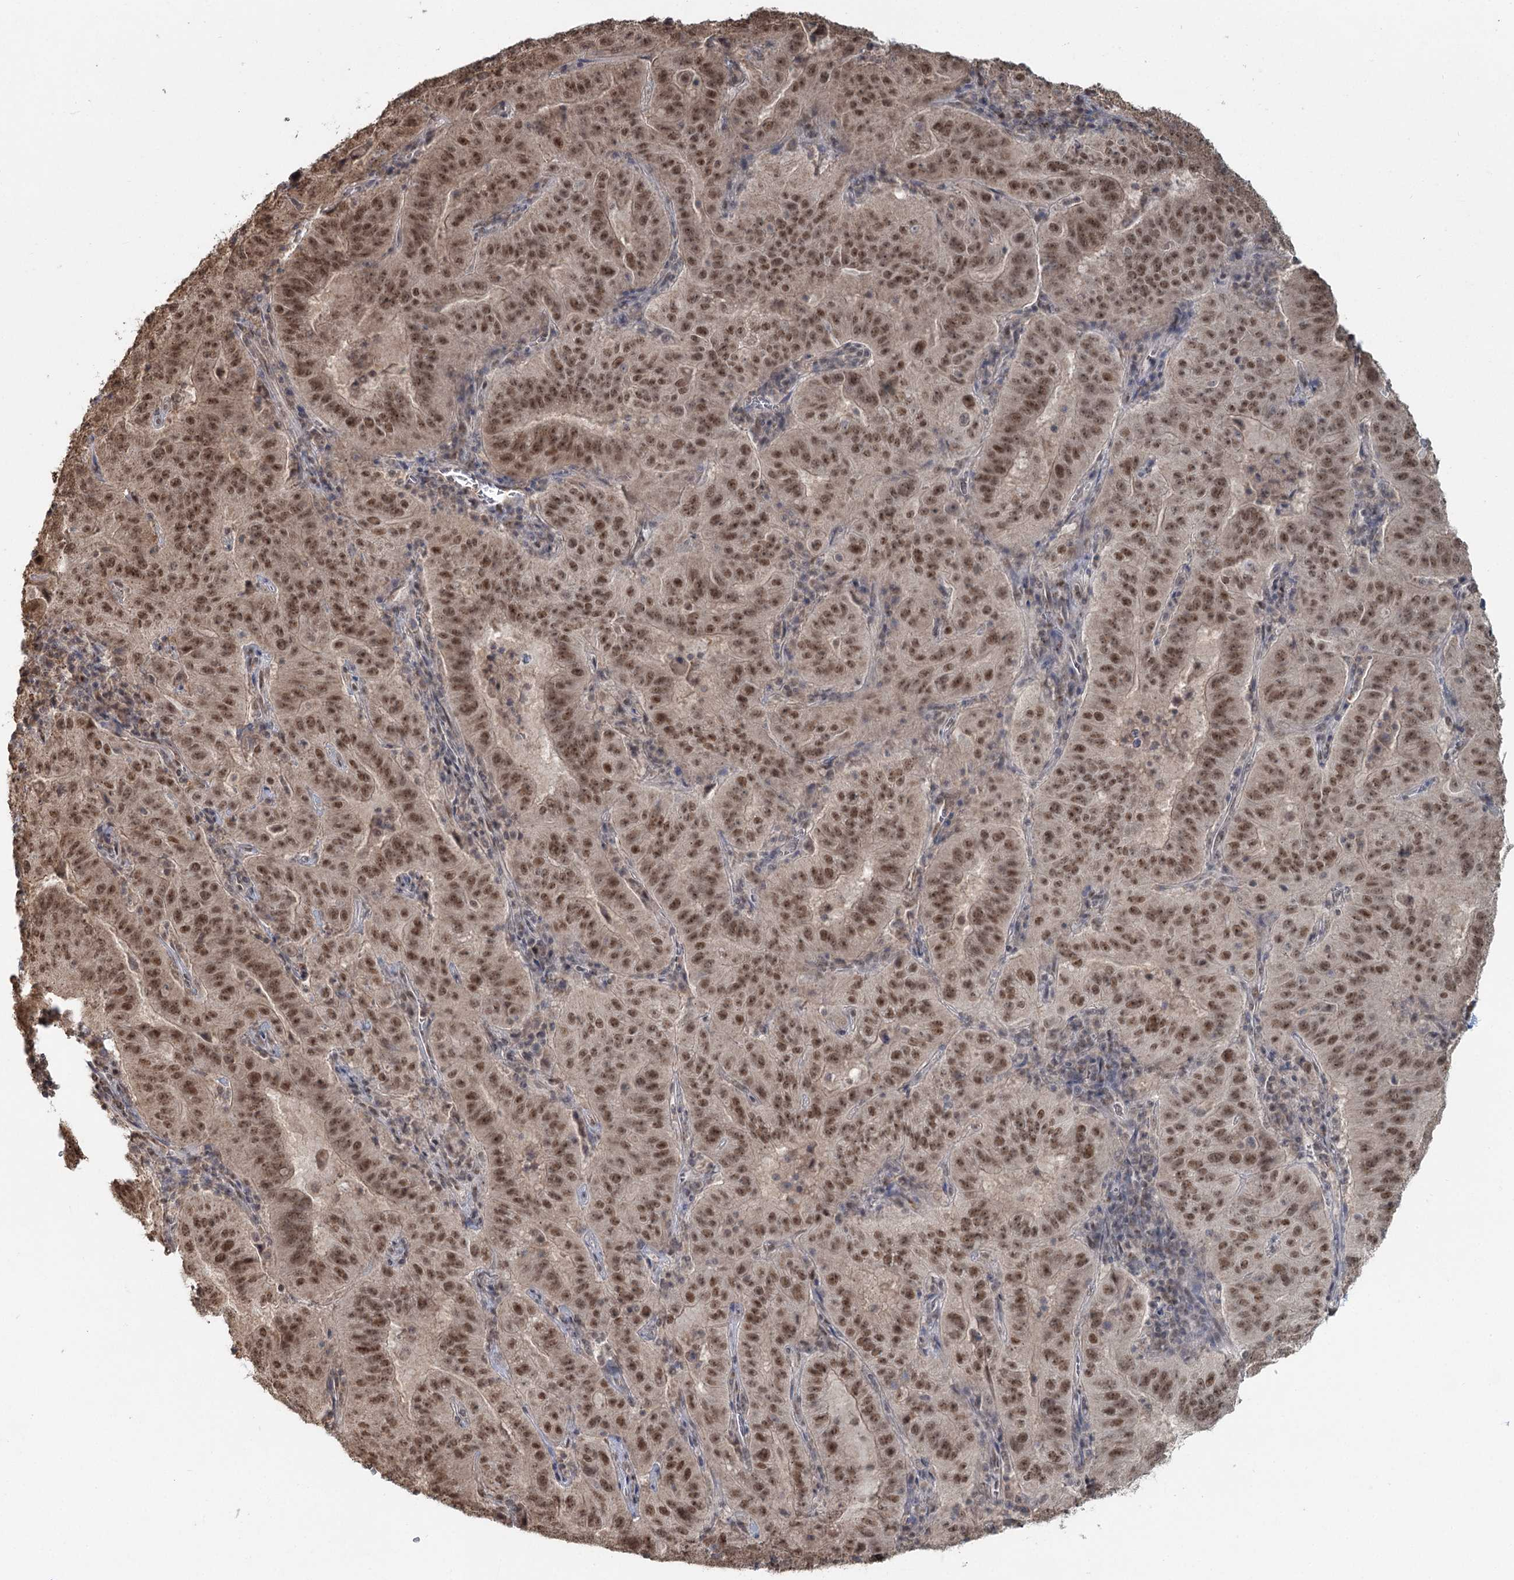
{"staining": {"intensity": "moderate", "quantity": ">75%", "location": "nuclear"}, "tissue": "pancreatic cancer", "cell_type": "Tumor cells", "image_type": "cancer", "snomed": [{"axis": "morphology", "description": "Adenocarcinoma, NOS"}, {"axis": "topography", "description": "Pancreas"}], "caption": "High-power microscopy captured an immunohistochemistry histopathology image of pancreatic cancer, revealing moderate nuclear expression in approximately >75% of tumor cells. (DAB IHC with brightfield microscopy, high magnification).", "gene": "GPALPP1", "patient": {"sex": "male", "age": 63}}